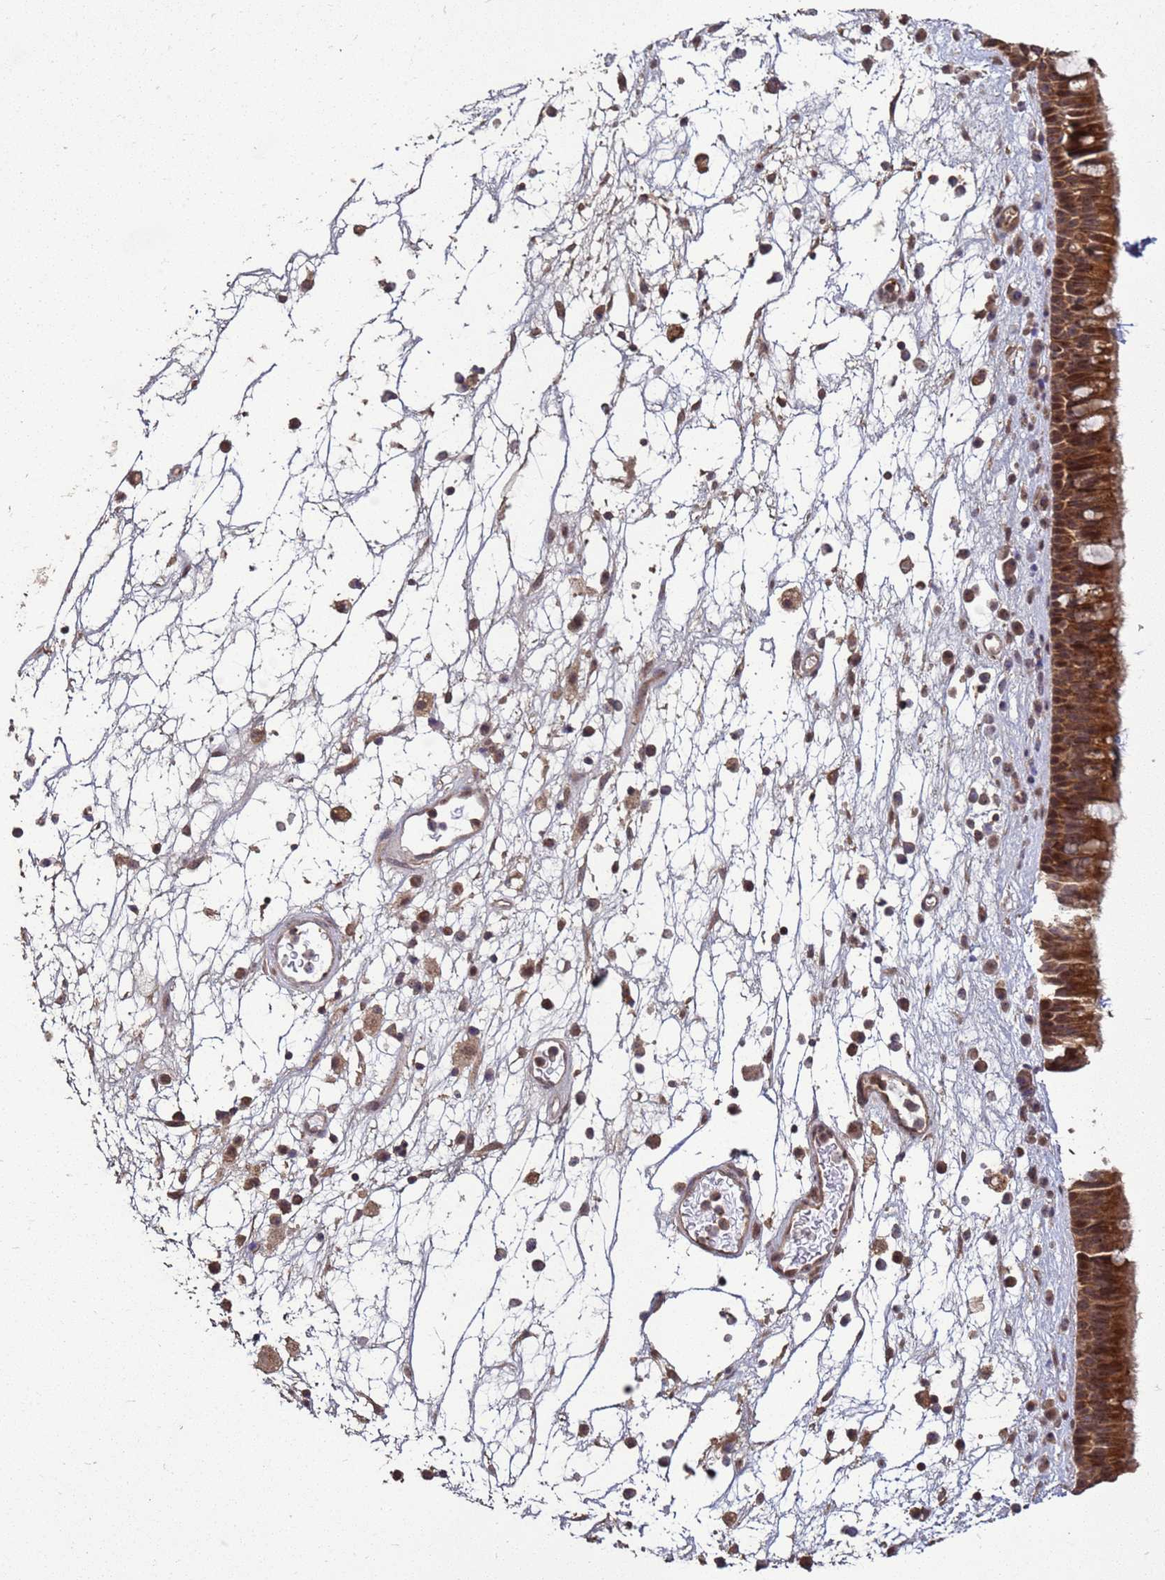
{"staining": {"intensity": "strong", "quantity": ">75%", "location": "cytoplasmic/membranous,nuclear"}, "tissue": "nasopharynx", "cell_type": "Respiratory epithelial cells", "image_type": "normal", "snomed": [{"axis": "morphology", "description": "Normal tissue, NOS"}, {"axis": "morphology", "description": "Inflammation, NOS"}, {"axis": "morphology", "description": "Malignant melanoma, Metastatic site"}, {"axis": "topography", "description": "Nasopharynx"}], "caption": "Immunohistochemistry (DAB (3,3'-diaminobenzidine)) staining of normal nasopharynx demonstrates strong cytoplasmic/membranous,nuclear protein positivity in approximately >75% of respiratory epithelial cells.", "gene": "CRBN", "patient": {"sex": "male", "age": 70}}